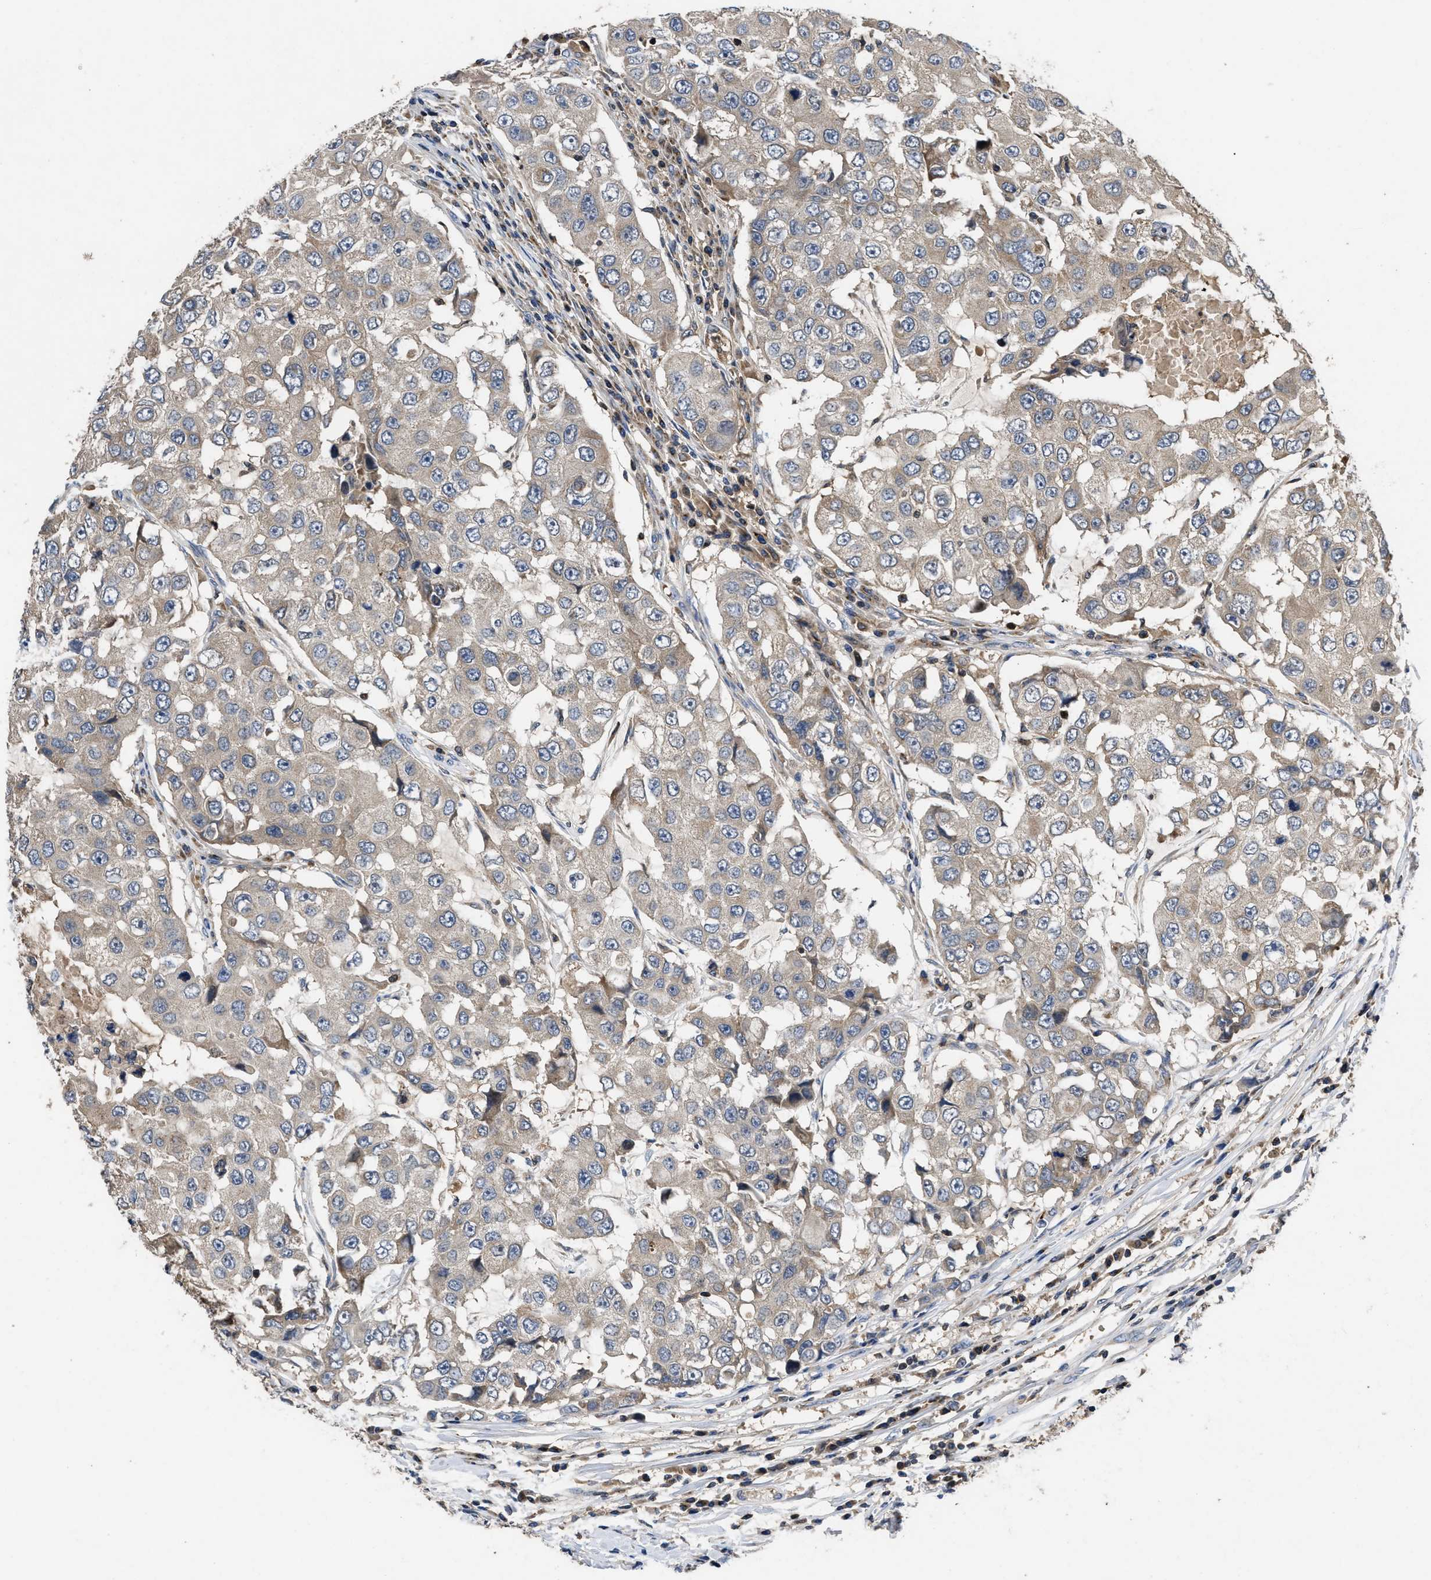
{"staining": {"intensity": "weak", "quantity": "25%-75%", "location": "cytoplasmic/membranous"}, "tissue": "breast cancer", "cell_type": "Tumor cells", "image_type": "cancer", "snomed": [{"axis": "morphology", "description": "Duct carcinoma"}, {"axis": "topography", "description": "Breast"}], "caption": "This micrograph exhibits breast invasive ductal carcinoma stained with immunohistochemistry (IHC) to label a protein in brown. The cytoplasmic/membranous of tumor cells show weak positivity for the protein. Nuclei are counter-stained blue.", "gene": "YBEY", "patient": {"sex": "female", "age": 27}}